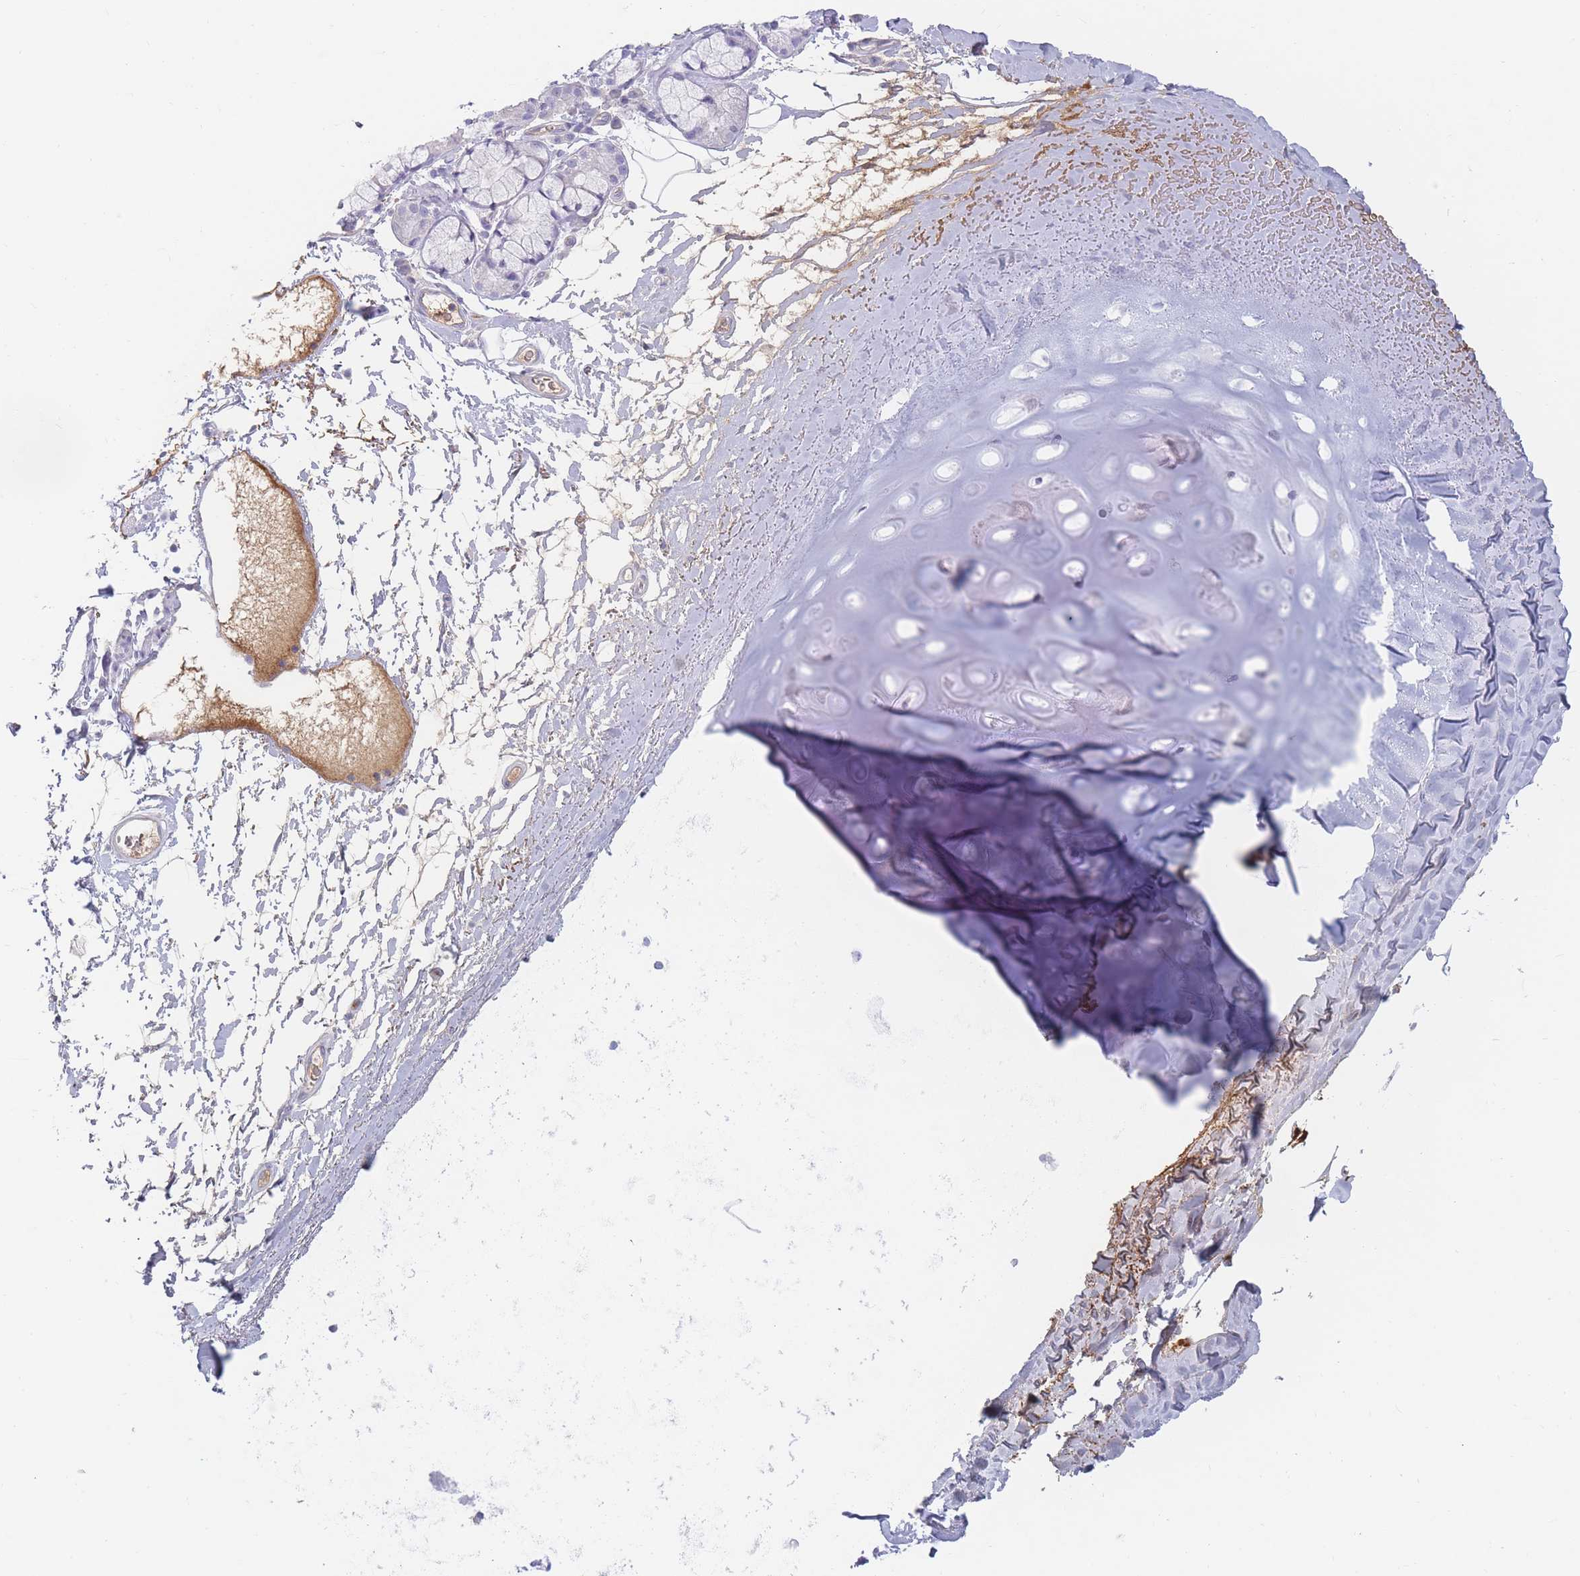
{"staining": {"intensity": "negative", "quantity": "none", "location": "none"}, "tissue": "adipose tissue", "cell_type": "Adipocytes", "image_type": "normal", "snomed": [{"axis": "morphology", "description": "Normal tissue, NOS"}, {"axis": "topography", "description": "Cartilage tissue"}, {"axis": "topography", "description": "Bronchus"}], "caption": "Image shows no protein positivity in adipocytes of normal adipose tissue.", "gene": "PRG4", "patient": {"sex": "female", "age": 72}}